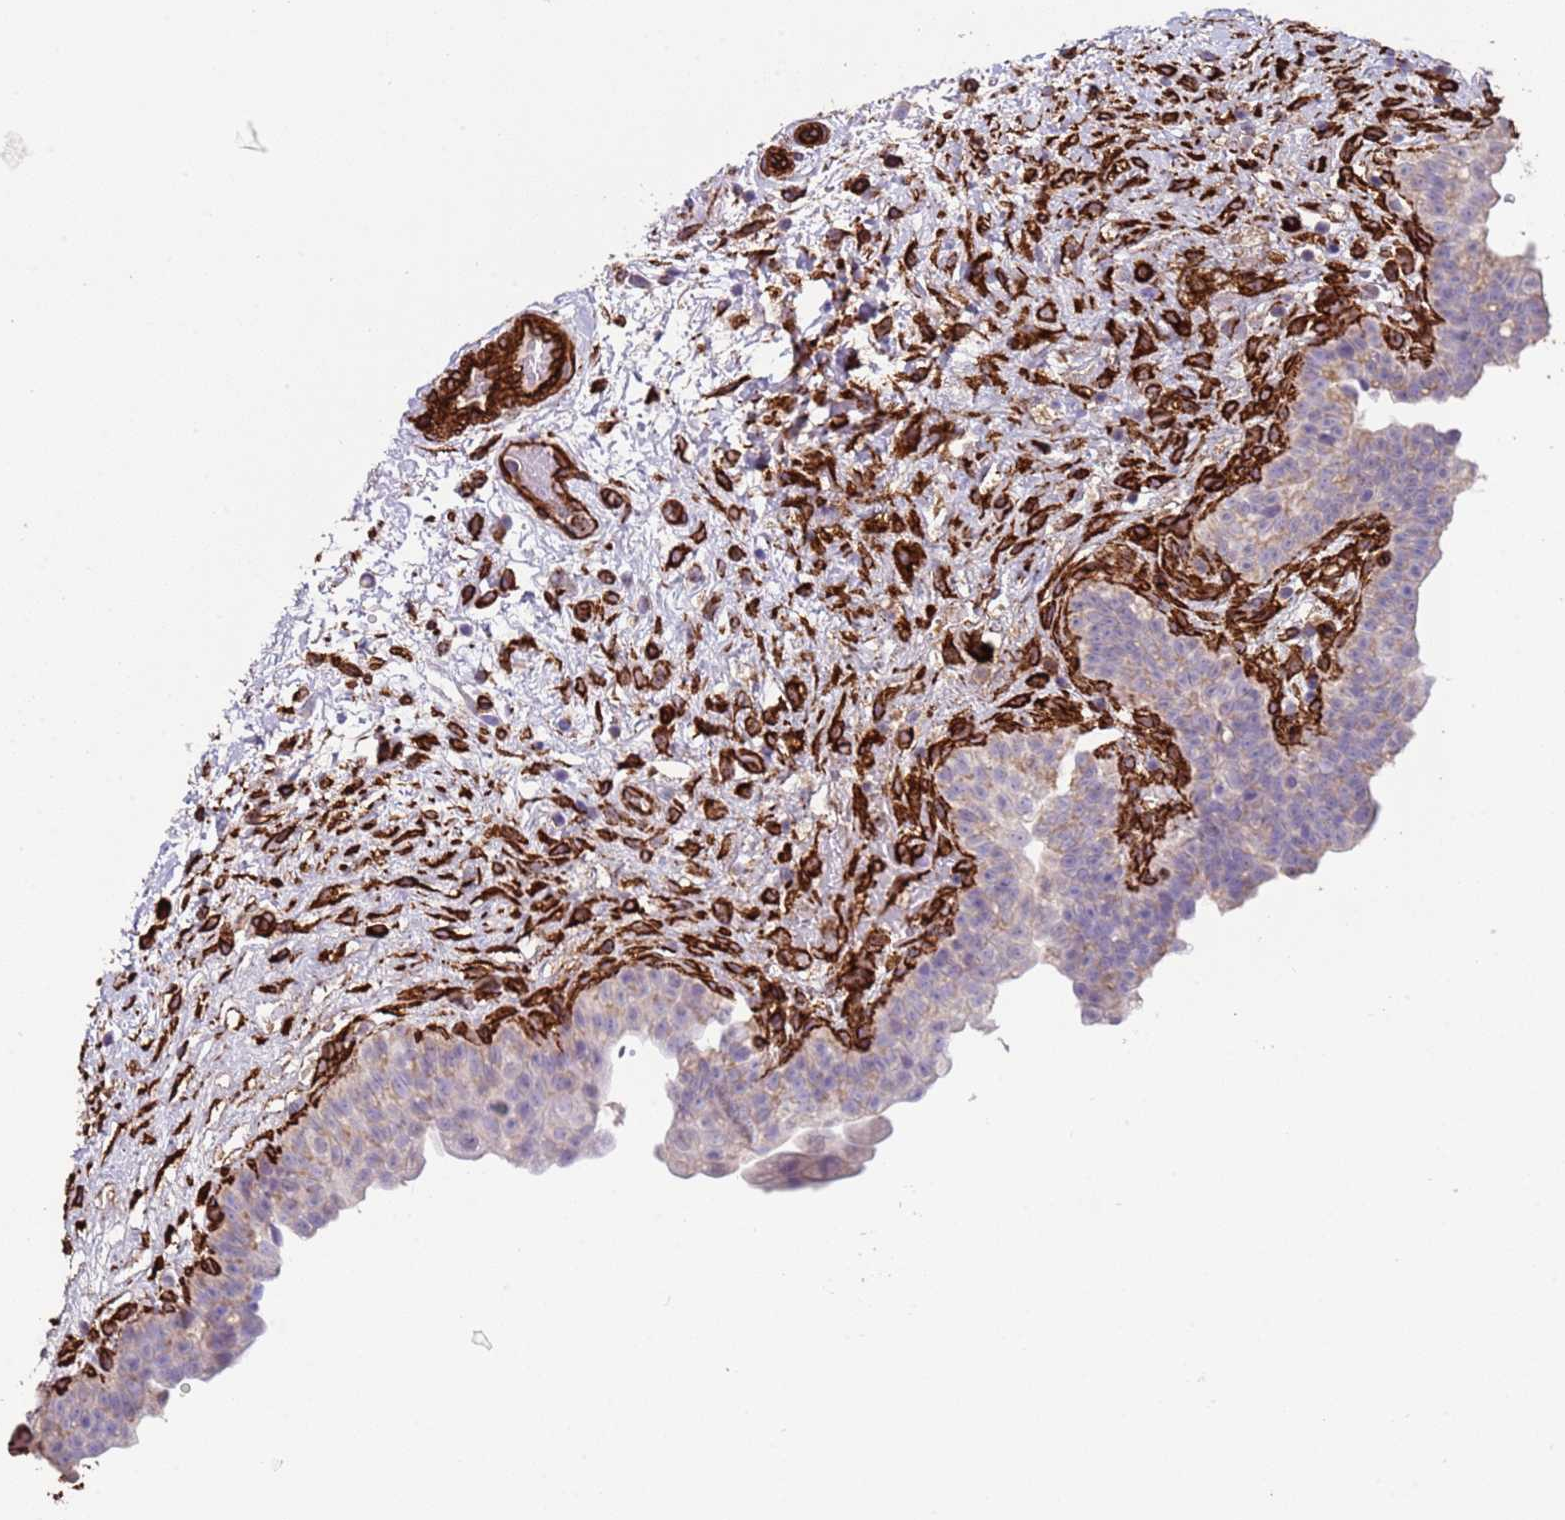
{"staining": {"intensity": "weak", "quantity": "25%-75%", "location": "cytoplasmic/membranous"}, "tissue": "urinary bladder", "cell_type": "Urothelial cells", "image_type": "normal", "snomed": [{"axis": "morphology", "description": "Normal tissue, NOS"}, {"axis": "topography", "description": "Urinary bladder"}], "caption": "Protein expression analysis of normal human urinary bladder reveals weak cytoplasmic/membranous positivity in approximately 25%-75% of urothelial cells.", "gene": "GASK1A", "patient": {"sex": "male", "age": 69}}